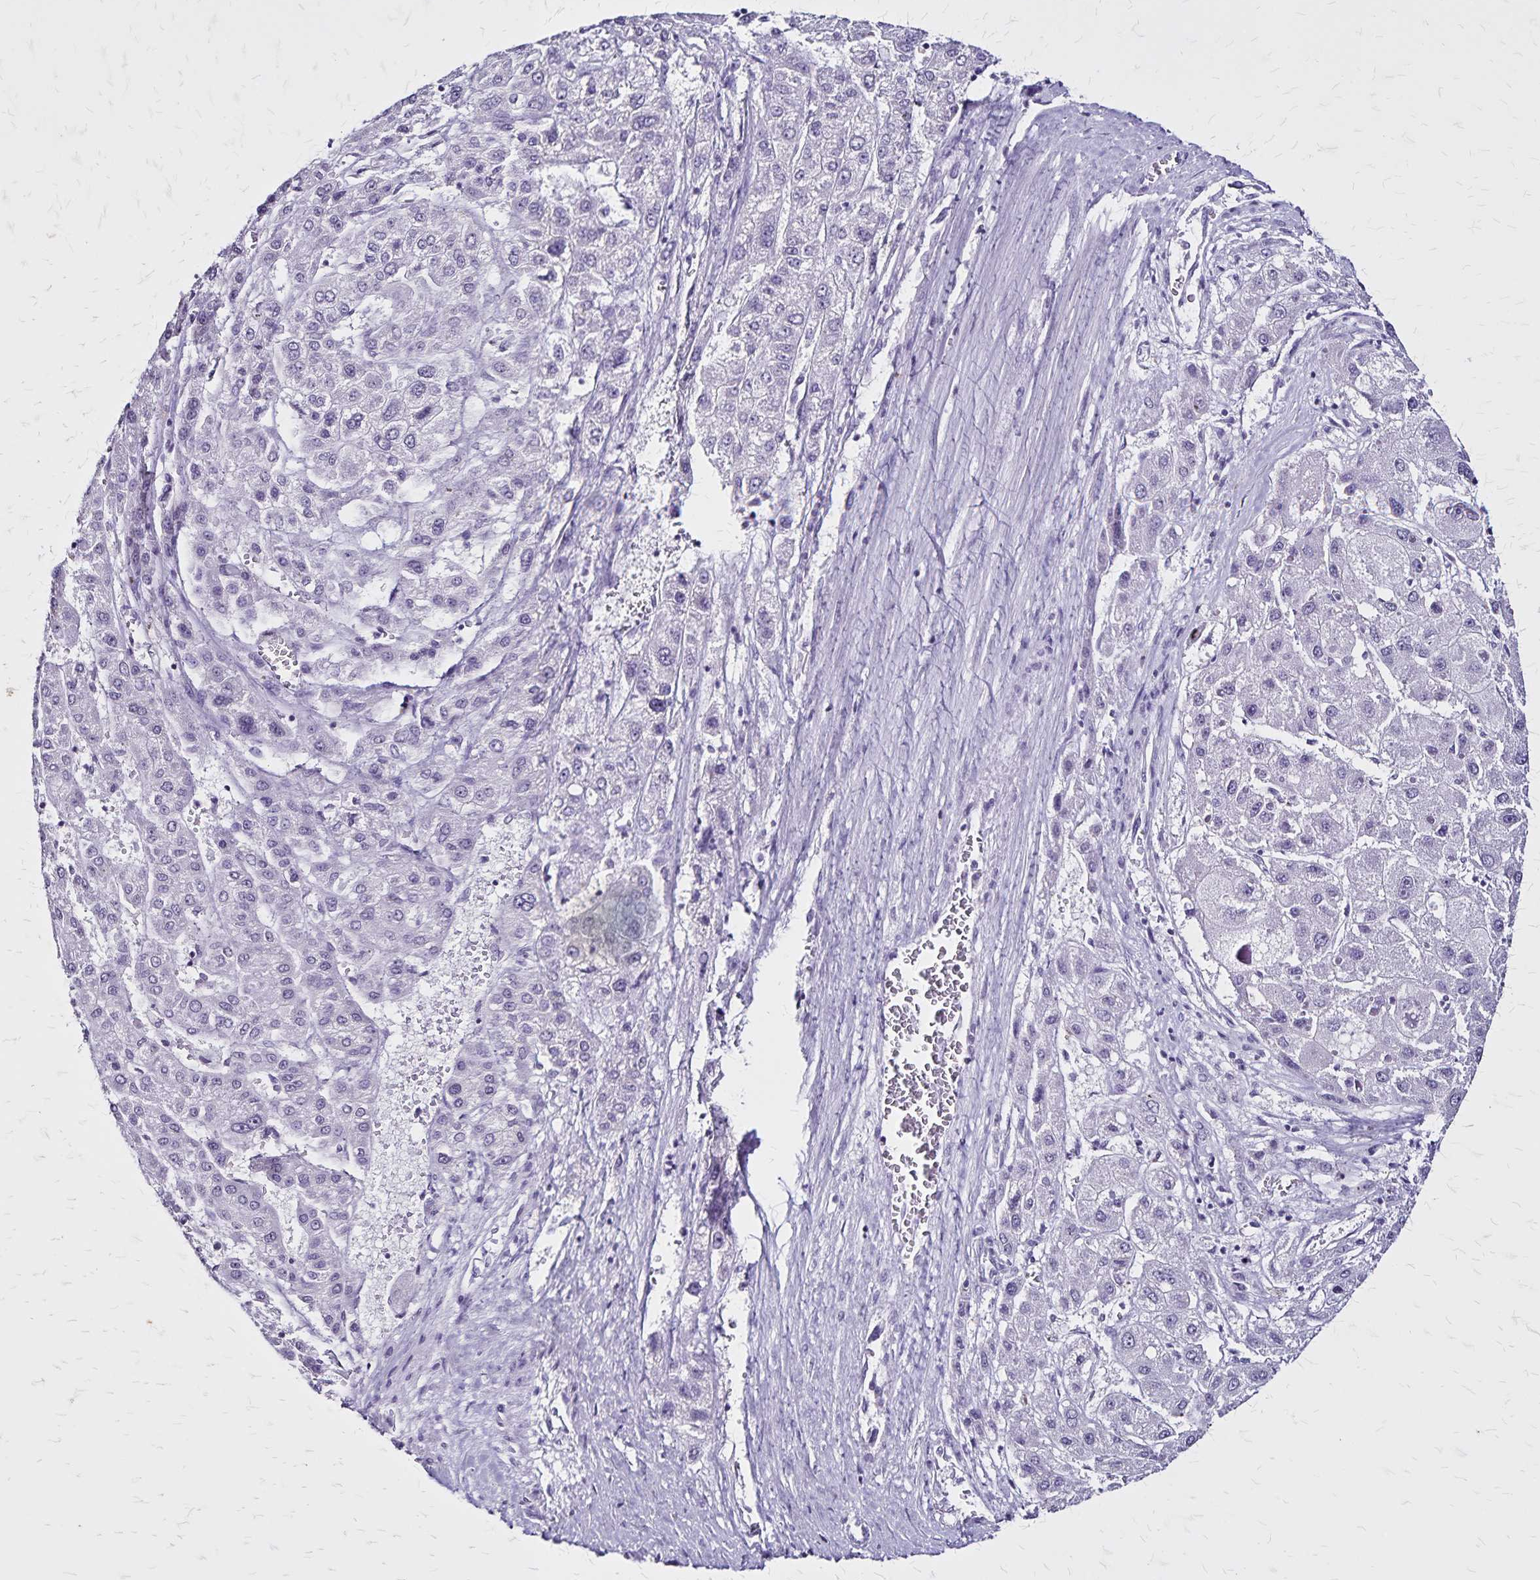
{"staining": {"intensity": "negative", "quantity": "none", "location": "none"}, "tissue": "liver cancer", "cell_type": "Tumor cells", "image_type": "cancer", "snomed": [{"axis": "morphology", "description": "Carcinoma, Hepatocellular, NOS"}, {"axis": "topography", "description": "Liver"}], "caption": "There is no significant staining in tumor cells of liver cancer (hepatocellular carcinoma).", "gene": "KRT2", "patient": {"sex": "female", "age": 73}}